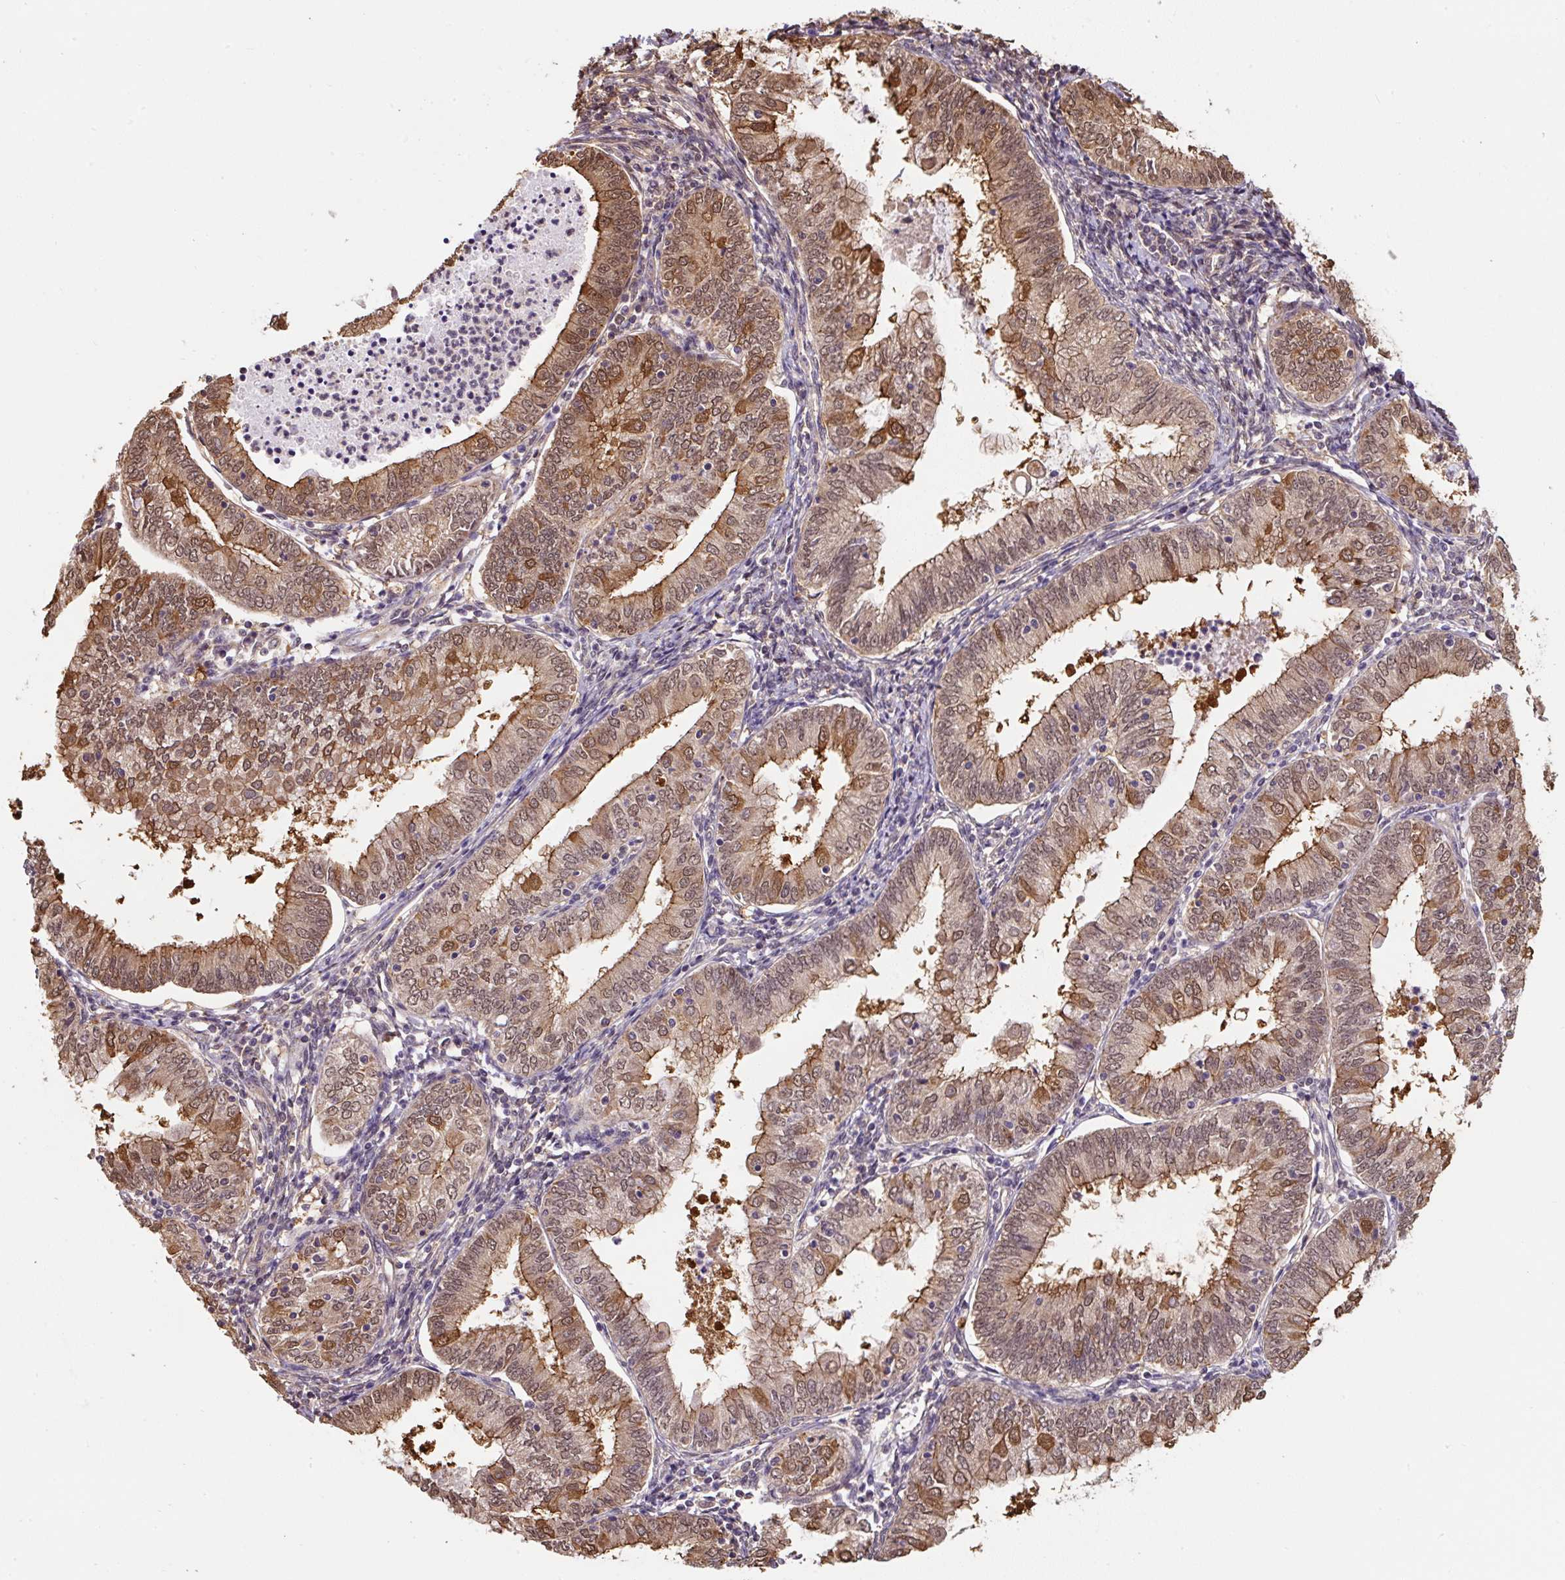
{"staining": {"intensity": "moderate", "quantity": ">75%", "location": "cytoplasmic/membranous,nuclear"}, "tissue": "endometrial cancer", "cell_type": "Tumor cells", "image_type": "cancer", "snomed": [{"axis": "morphology", "description": "Adenocarcinoma, NOS"}, {"axis": "topography", "description": "Endometrium"}], "caption": "Tumor cells exhibit medium levels of moderate cytoplasmic/membranous and nuclear positivity in approximately >75% of cells in endometrial cancer. The staining was performed using DAB to visualize the protein expression in brown, while the nuclei were stained in blue with hematoxylin (Magnification: 20x).", "gene": "ST13", "patient": {"sex": "female", "age": 55}}